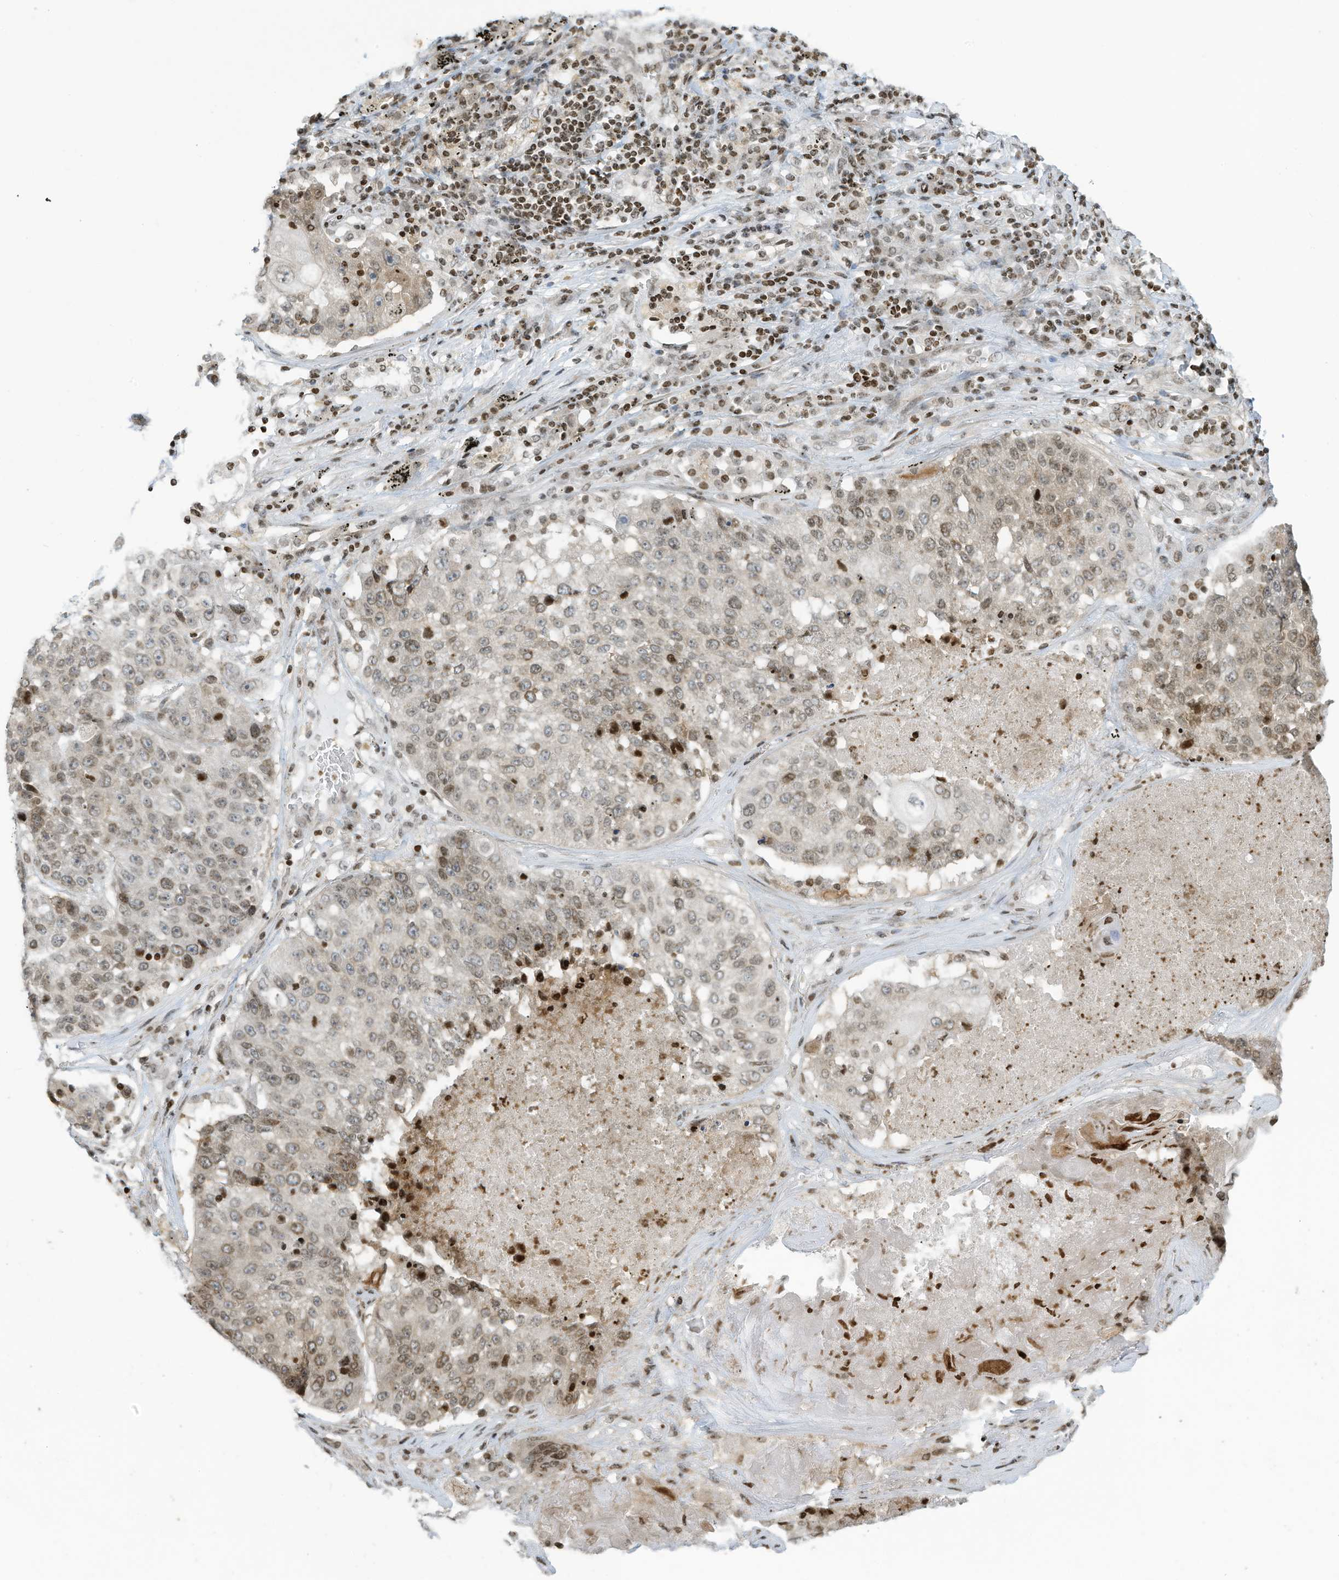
{"staining": {"intensity": "moderate", "quantity": ">75%", "location": "nuclear"}, "tissue": "lung cancer", "cell_type": "Tumor cells", "image_type": "cancer", "snomed": [{"axis": "morphology", "description": "Squamous cell carcinoma, NOS"}, {"axis": "topography", "description": "Lung"}], "caption": "Immunohistochemical staining of human lung squamous cell carcinoma displays medium levels of moderate nuclear protein positivity in approximately >75% of tumor cells.", "gene": "ADI1", "patient": {"sex": "male", "age": 61}}